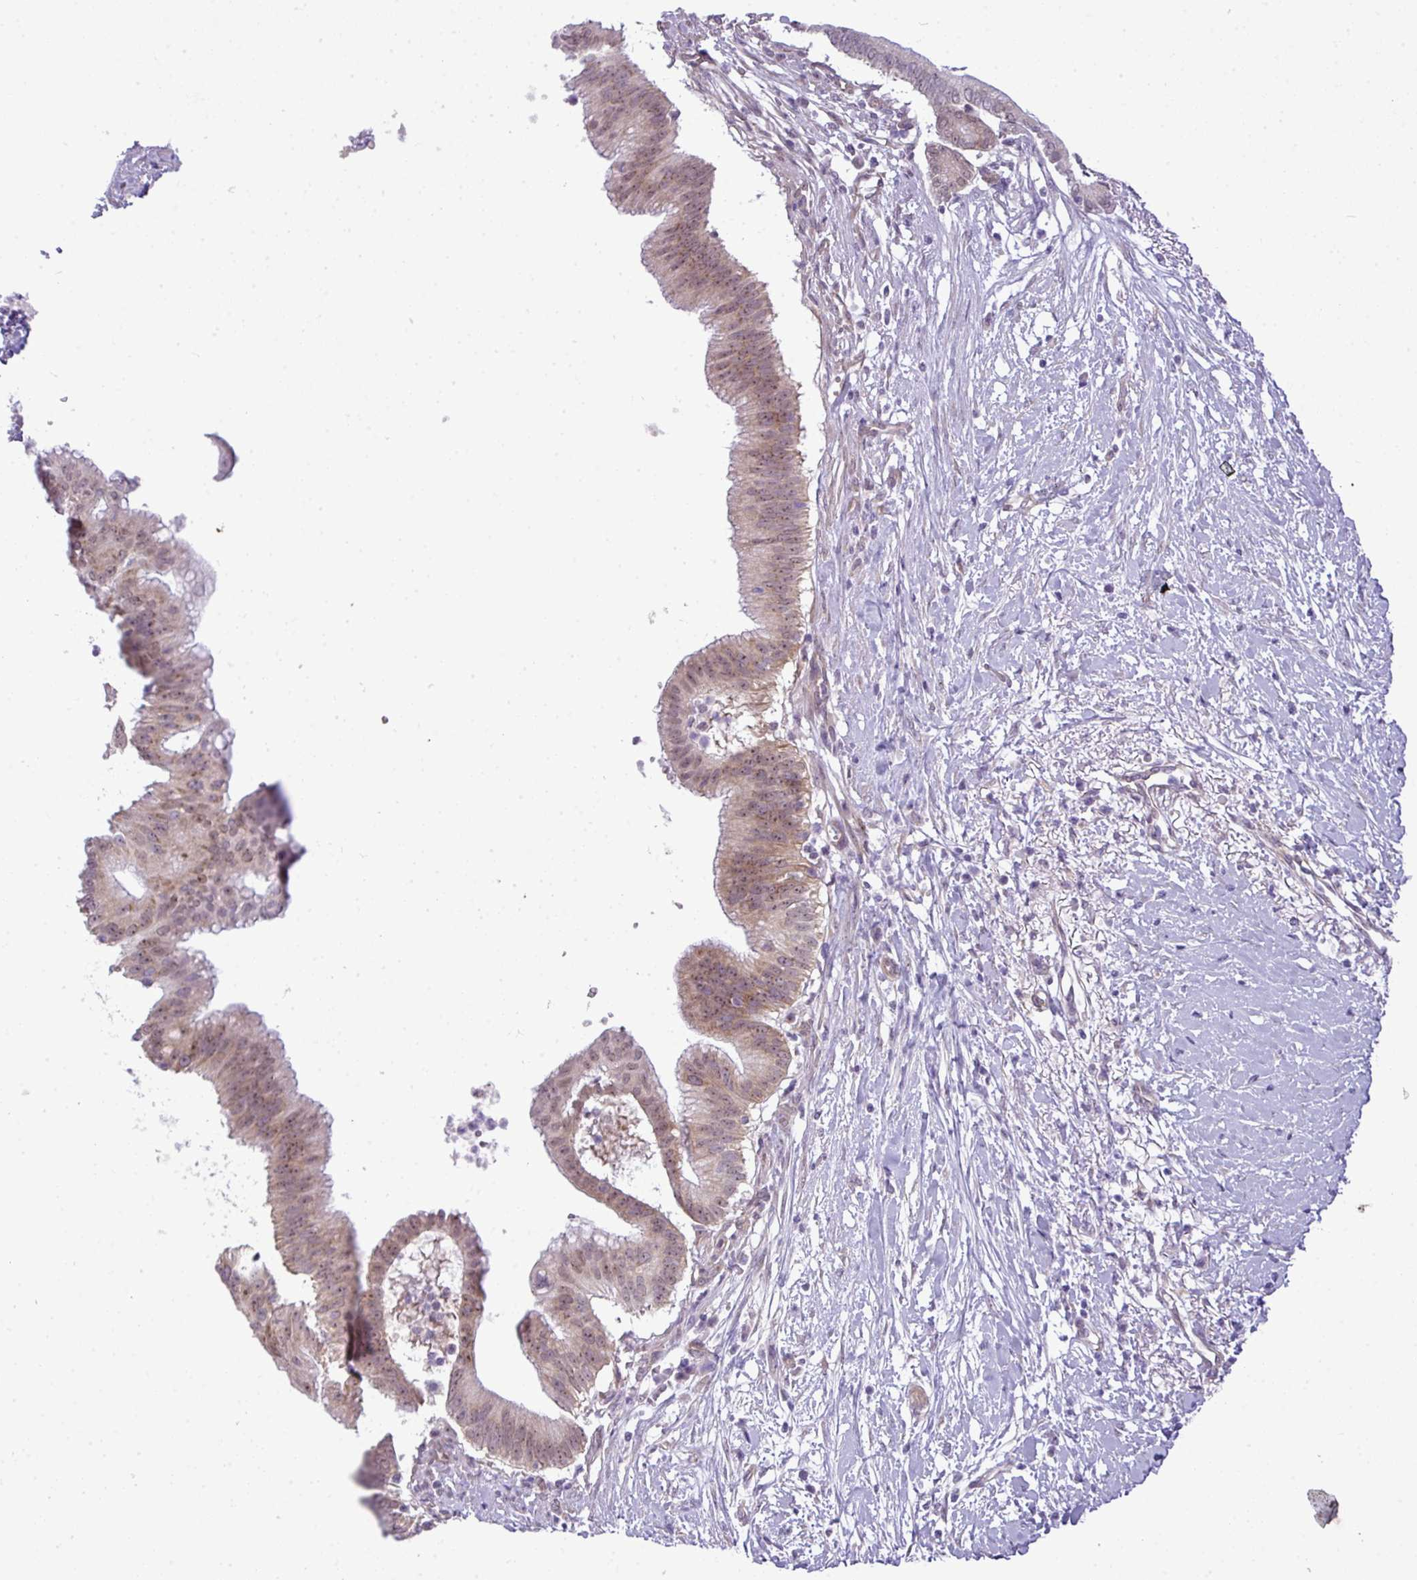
{"staining": {"intensity": "weak", "quantity": ">75%", "location": "cytoplasmic/membranous,nuclear"}, "tissue": "pancreatic cancer", "cell_type": "Tumor cells", "image_type": "cancer", "snomed": [{"axis": "morphology", "description": "Adenocarcinoma, NOS"}, {"axis": "topography", "description": "Pancreas"}], "caption": "This photomicrograph reveals immunohistochemistry (IHC) staining of pancreatic adenocarcinoma, with low weak cytoplasmic/membranous and nuclear expression in about >75% of tumor cells.", "gene": "MAK16", "patient": {"sex": "male", "age": 68}}